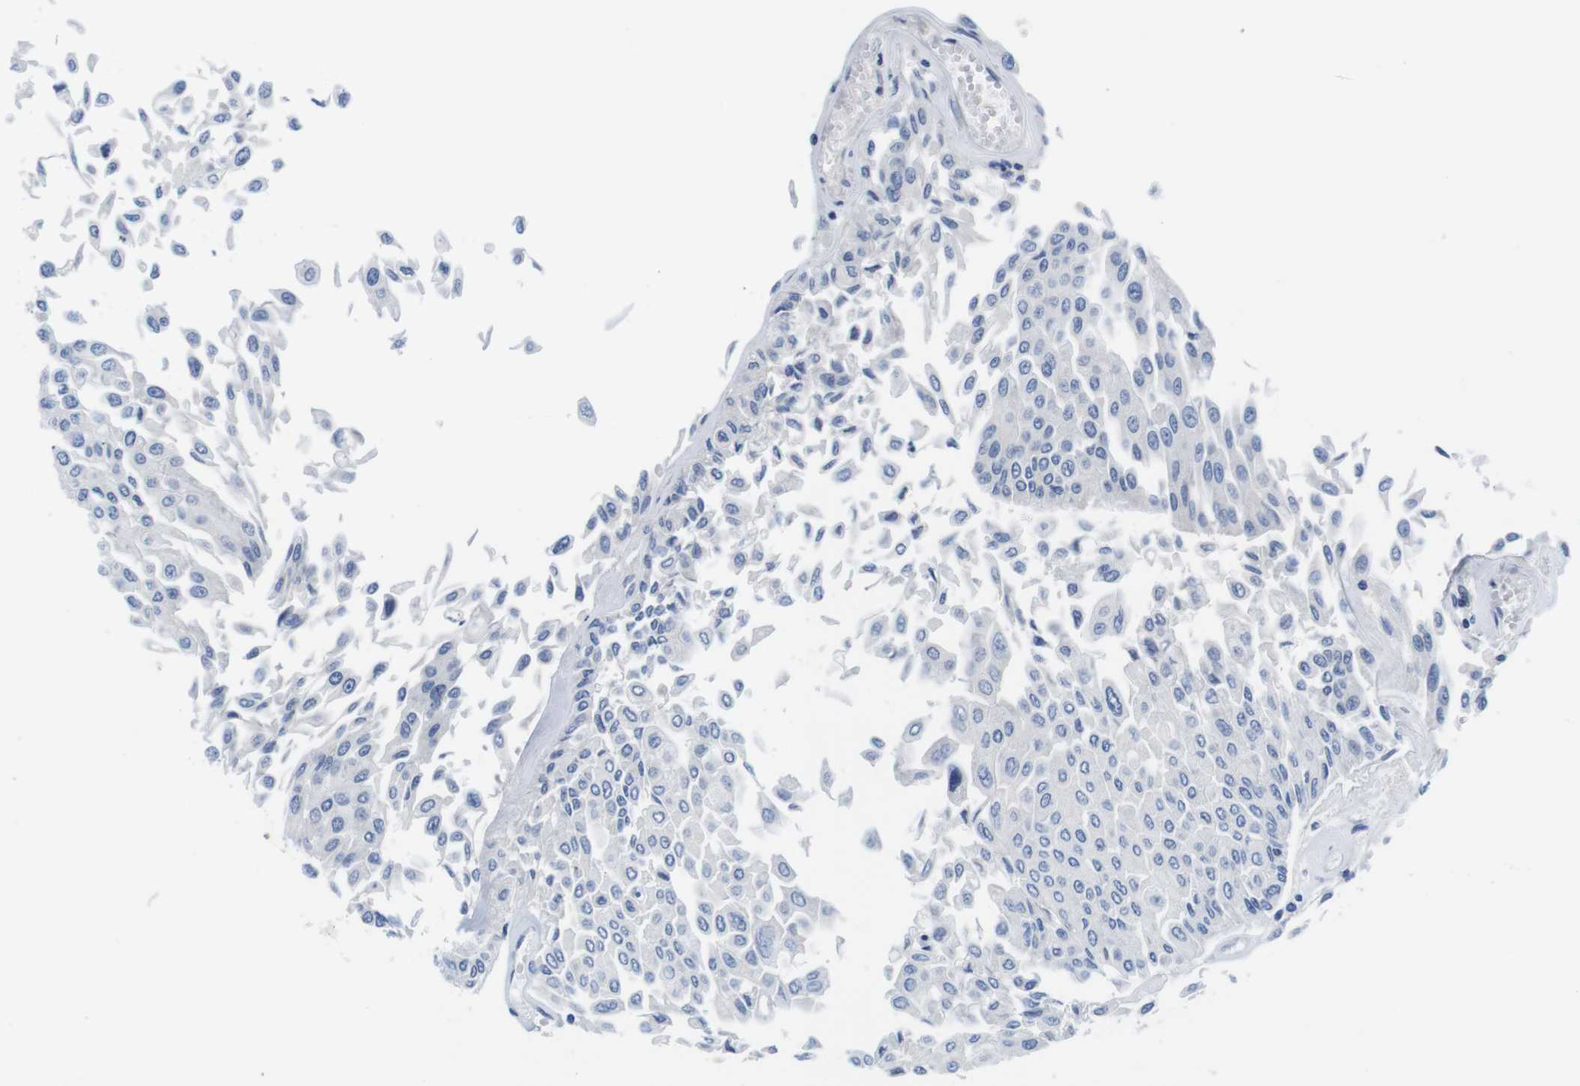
{"staining": {"intensity": "negative", "quantity": "none", "location": "none"}, "tissue": "urothelial cancer", "cell_type": "Tumor cells", "image_type": "cancer", "snomed": [{"axis": "morphology", "description": "Urothelial carcinoma, Low grade"}, {"axis": "topography", "description": "Urinary bladder"}], "caption": "A micrograph of low-grade urothelial carcinoma stained for a protein exhibits no brown staining in tumor cells.", "gene": "SCRIB", "patient": {"sex": "male", "age": 67}}